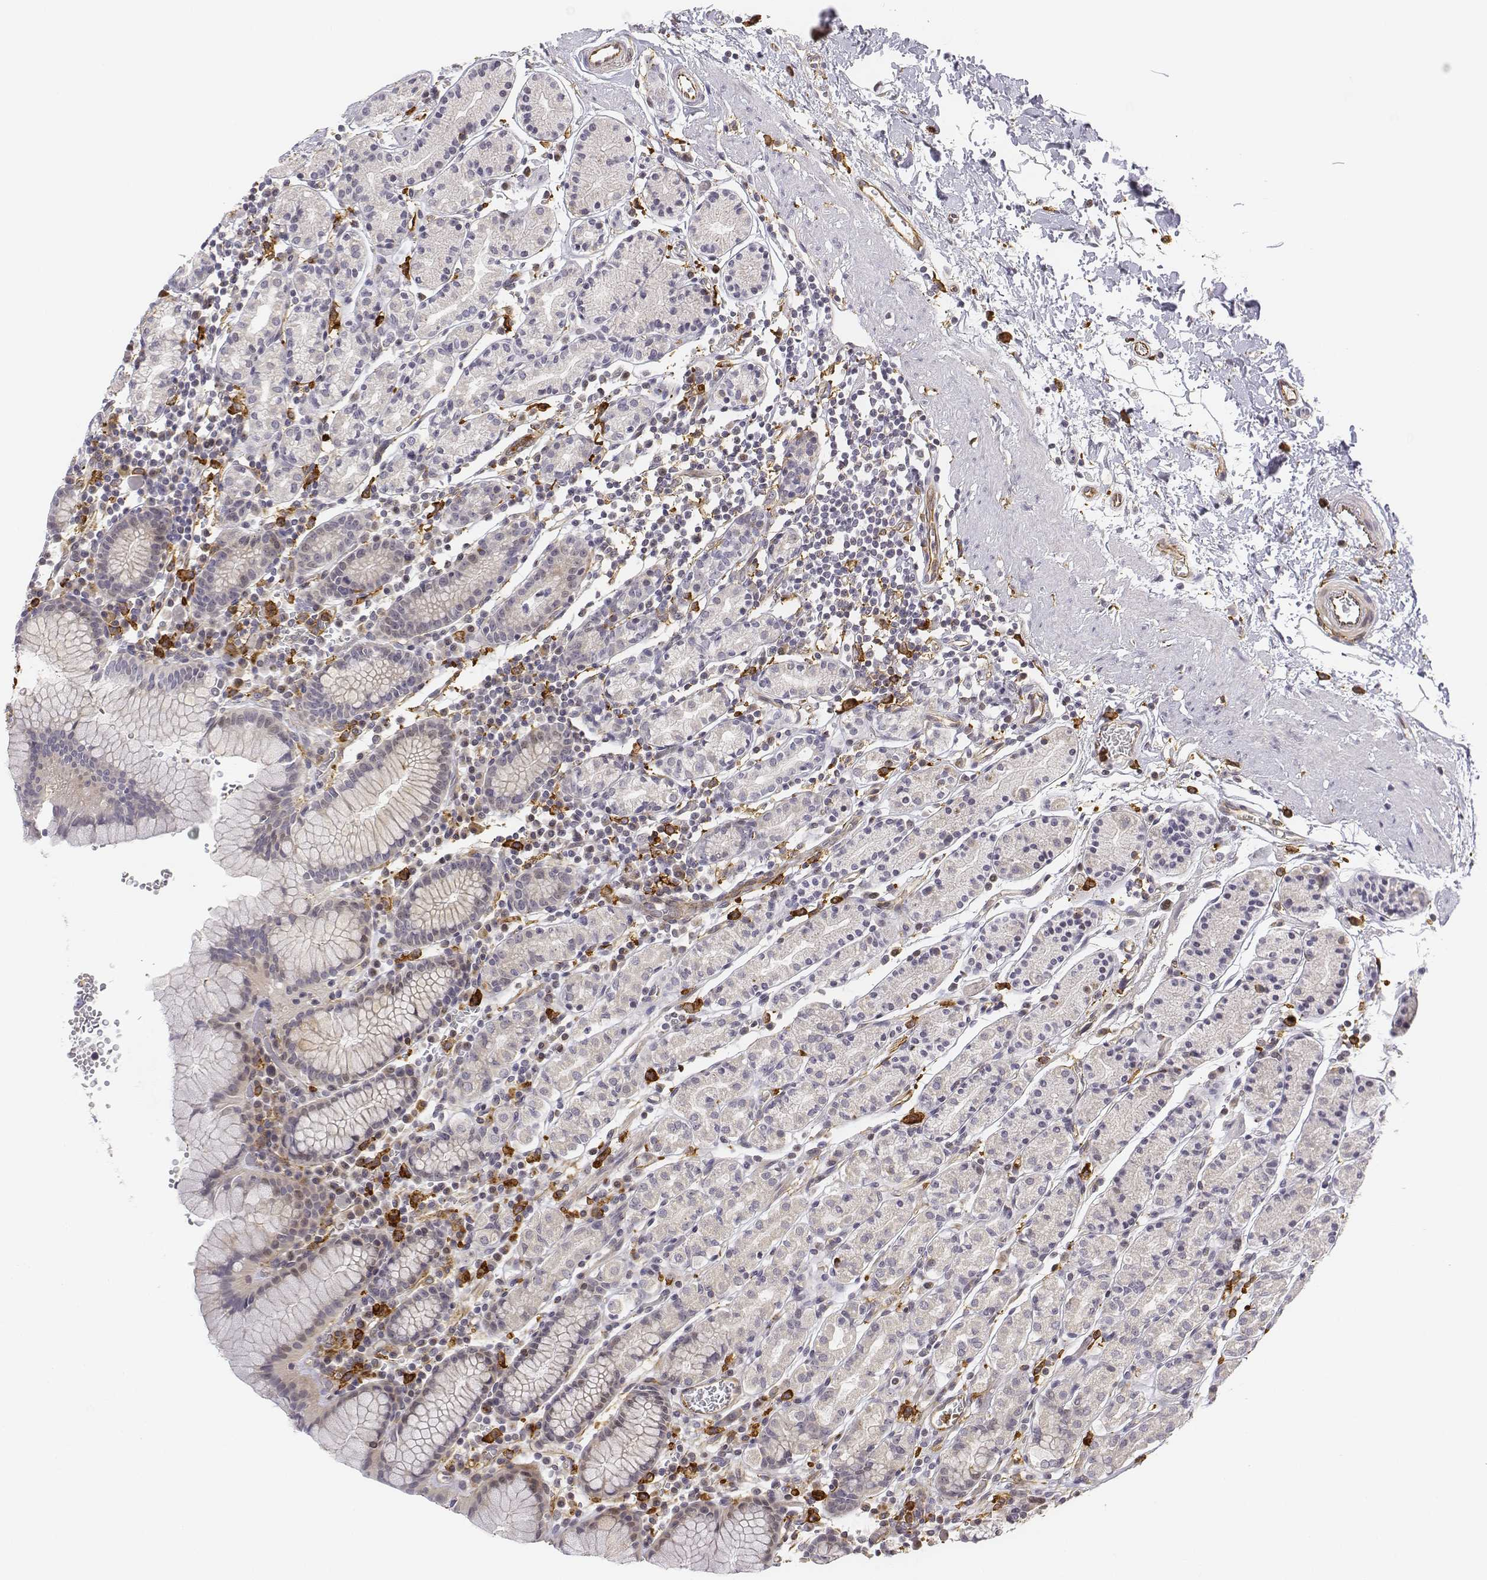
{"staining": {"intensity": "negative", "quantity": "none", "location": "none"}, "tissue": "stomach", "cell_type": "Glandular cells", "image_type": "normal", "snomed": [{"axis": "morphology", "description": "Normal tissue, NOS"}, {"axis": "topography", "description": "Stomach, upper"}, {"axis": "topography", "description": "Stomach"}], "caption": "This is an IHC micrograph of unremarkable stomach. There is no positivity in glandular cells.", "gene": "CD14", "patient": {"sex": "male", "age": 62}}